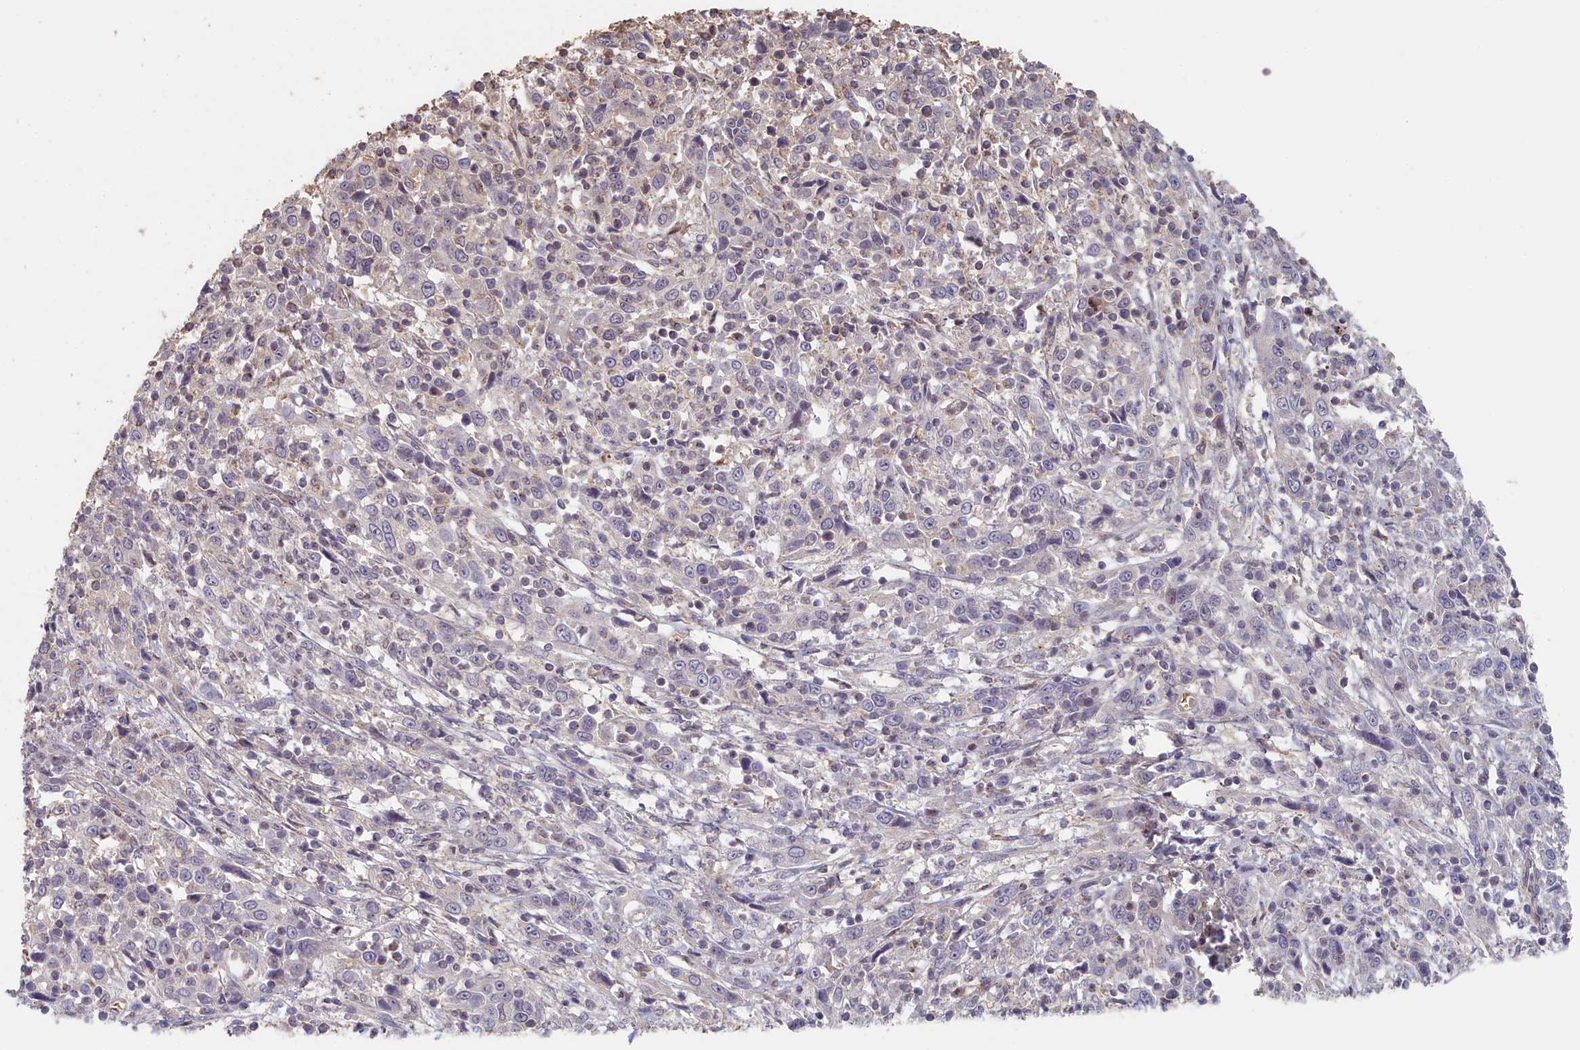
{"staining": {"intensity": "negative", "quantity": "none", "location": "none"}, "tissue": "cervical cancer", "cell_type": "Tumor cells", "image_type": "cancer", "snomed": [{"axis": "morphology", "description": "Squamous cell carcinoma, NOS"}, {"axis": "topography", "description": "Cervix"}], "caption": "High power microscopy micrograph of an immunohistochemistry histopathology image of cervical cancer (squamous cell carcinoma), revealing no significant positivity in tumor cells. (Stains: DAB (3,3'-diaminobenzidine) immunohistochemistry (IHC) with hematoxylin counter stain, Microscopy: brightfield microscopy at high magnification).", "gene": "STX16", "patient": {"sex": "female", "age": 46}}